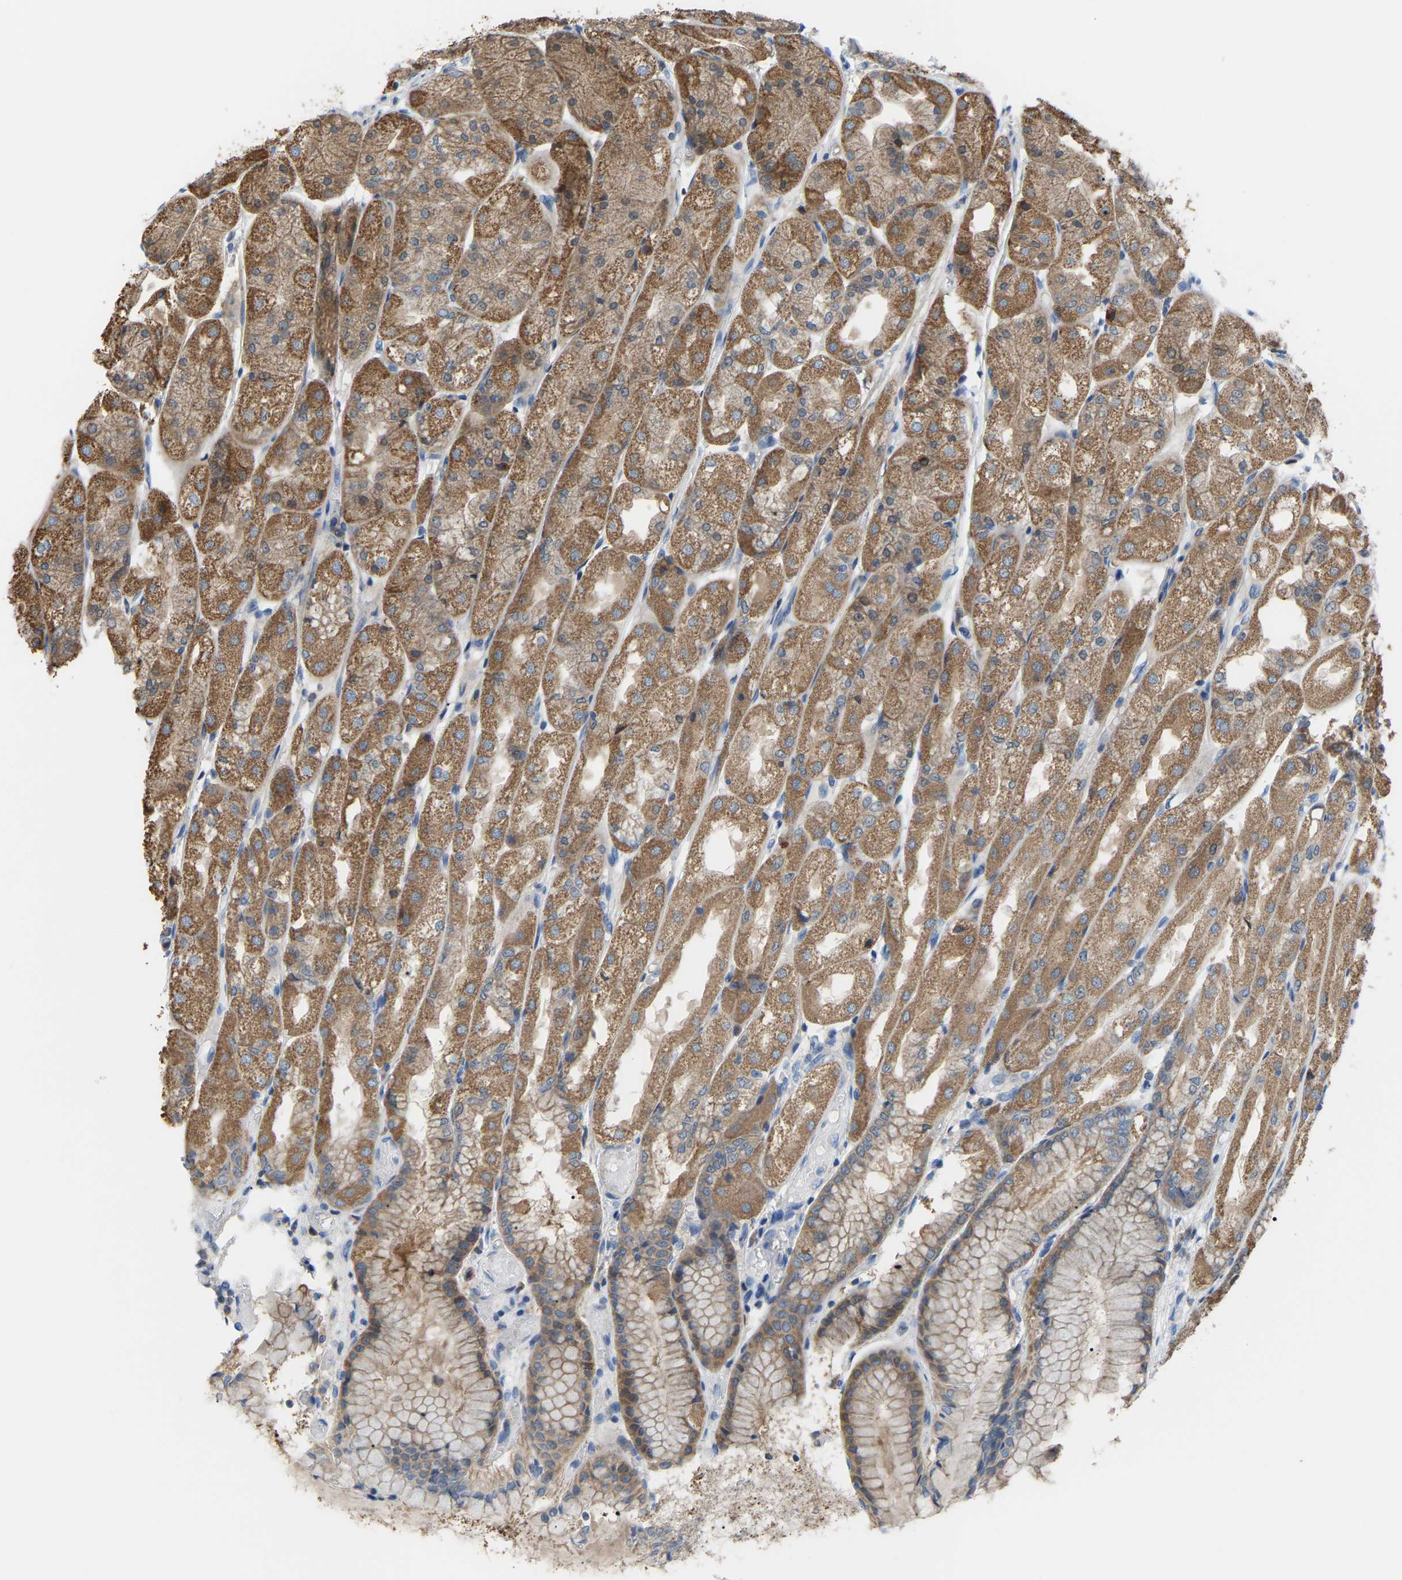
{"staining": {"intensity": "moderate", "quantity": ">75%", "location": "cytoplasmic/membranous"}, "tissue": "stomach", "cell_type": "Glandular cells", "image_type": "normal", "snomed": [{"axis": "morphology", "description": "Normal tissue, NOS"}, {"axis": "topography", "description": "Stomach, upper"}], "caption": "Moderate cytoplasmic/membranous positivity is appreciated in approximately >75% of glandular cells in benign stomach.", "gene": "CROT", "patient": {"sex": "male", "age": 72}}